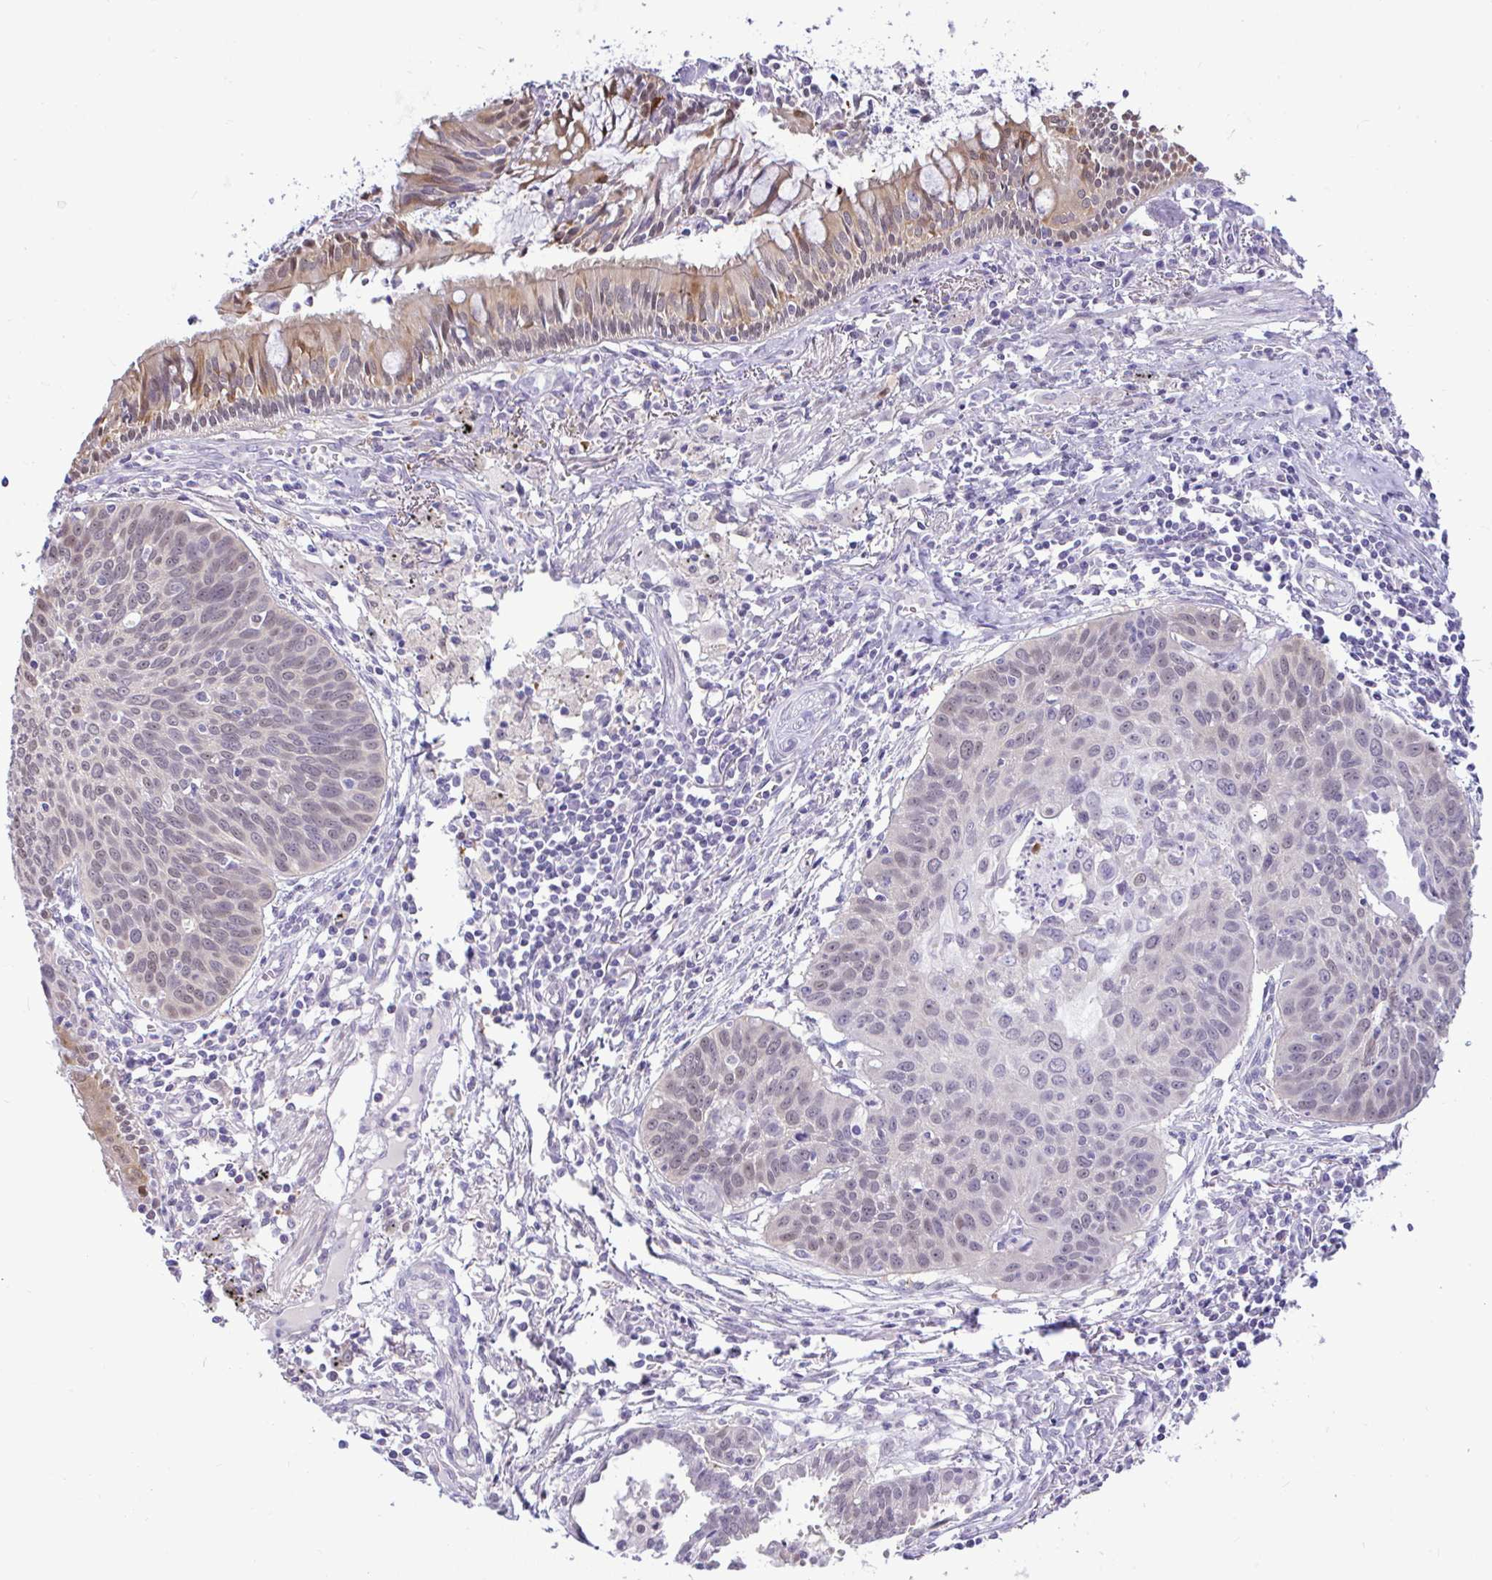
{"staining": {"intensity": "weak", "quantity": "25%-75%", "location": "nuclear"}, "tissue": "lung cancer", "cell_type": "Tumor cells", "image_type": "cancer", "snomed": [{"axis": "morphology", "description": "Squamous cell carcinoma, NOS"}, {"axis": "topography", "description": "Lung"}], "caption": "Immunohistochemical staining of human lung squamous cell carcinoma reveals low levels of weak nuclear protein staining in approximately 25%-75% of tumor cells.", "gene": "ZNF485", "patient": {"sex": "male", "age": 71}}